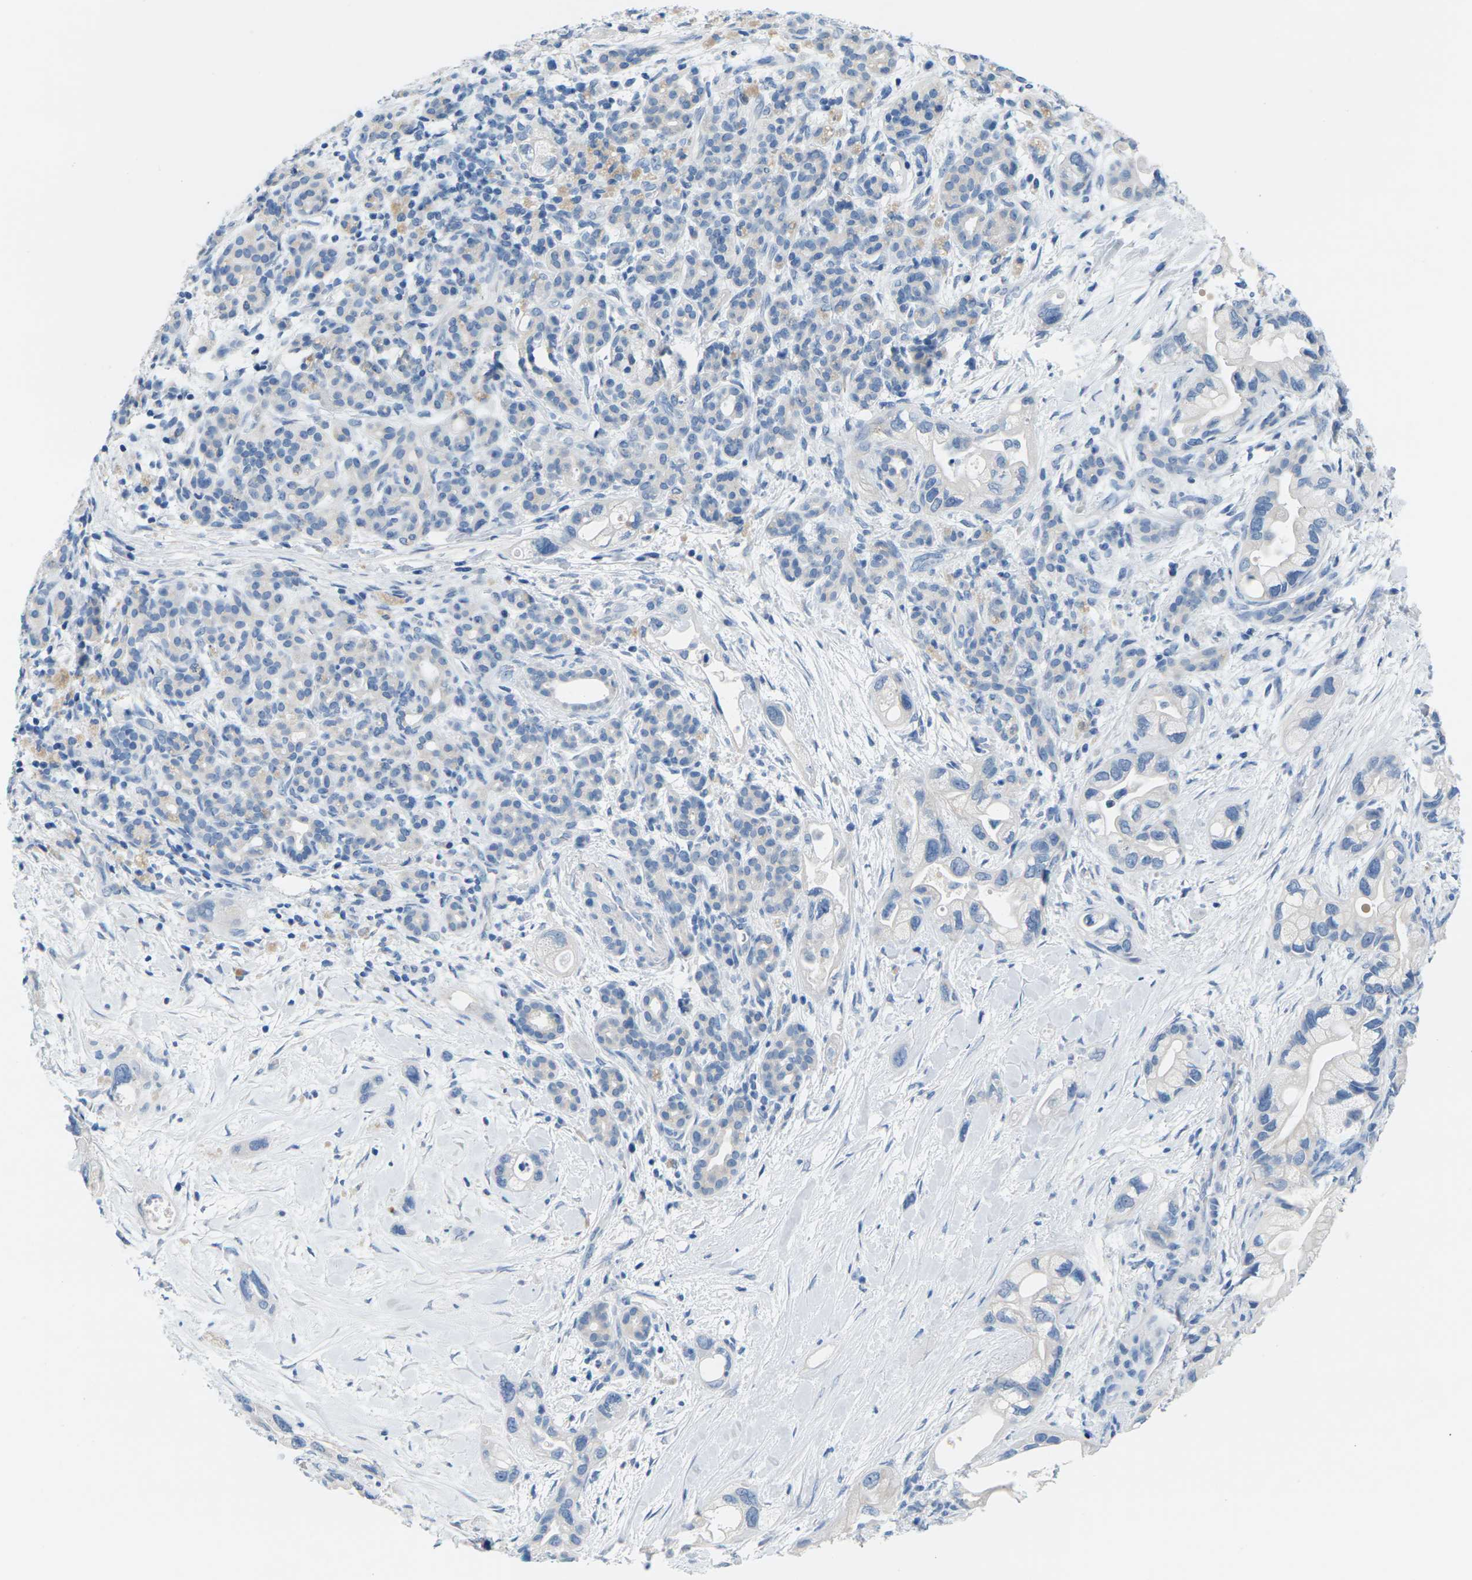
{"staining": {"intensity": "weak", "quantity": "<25%", "location": "cytoplasmic/membranous"}, "tissue": "pancreatic cancer", "cell_type": "Tumor cells", "image_type": "cancer", "snomed": [{"axis": "morphology", "description": "Adenocarcinoma, NOS"}, {"axis": "topography", "description": "Pancreas"}], "caption": "The immunohistochemistry (IHC) histopathology image has no significant positivity in tumor cells of adenocarcinoma (pancreatic) tissue.", "gene": "SLC12A1", "patient": {"sex": "female", "age": 77}}